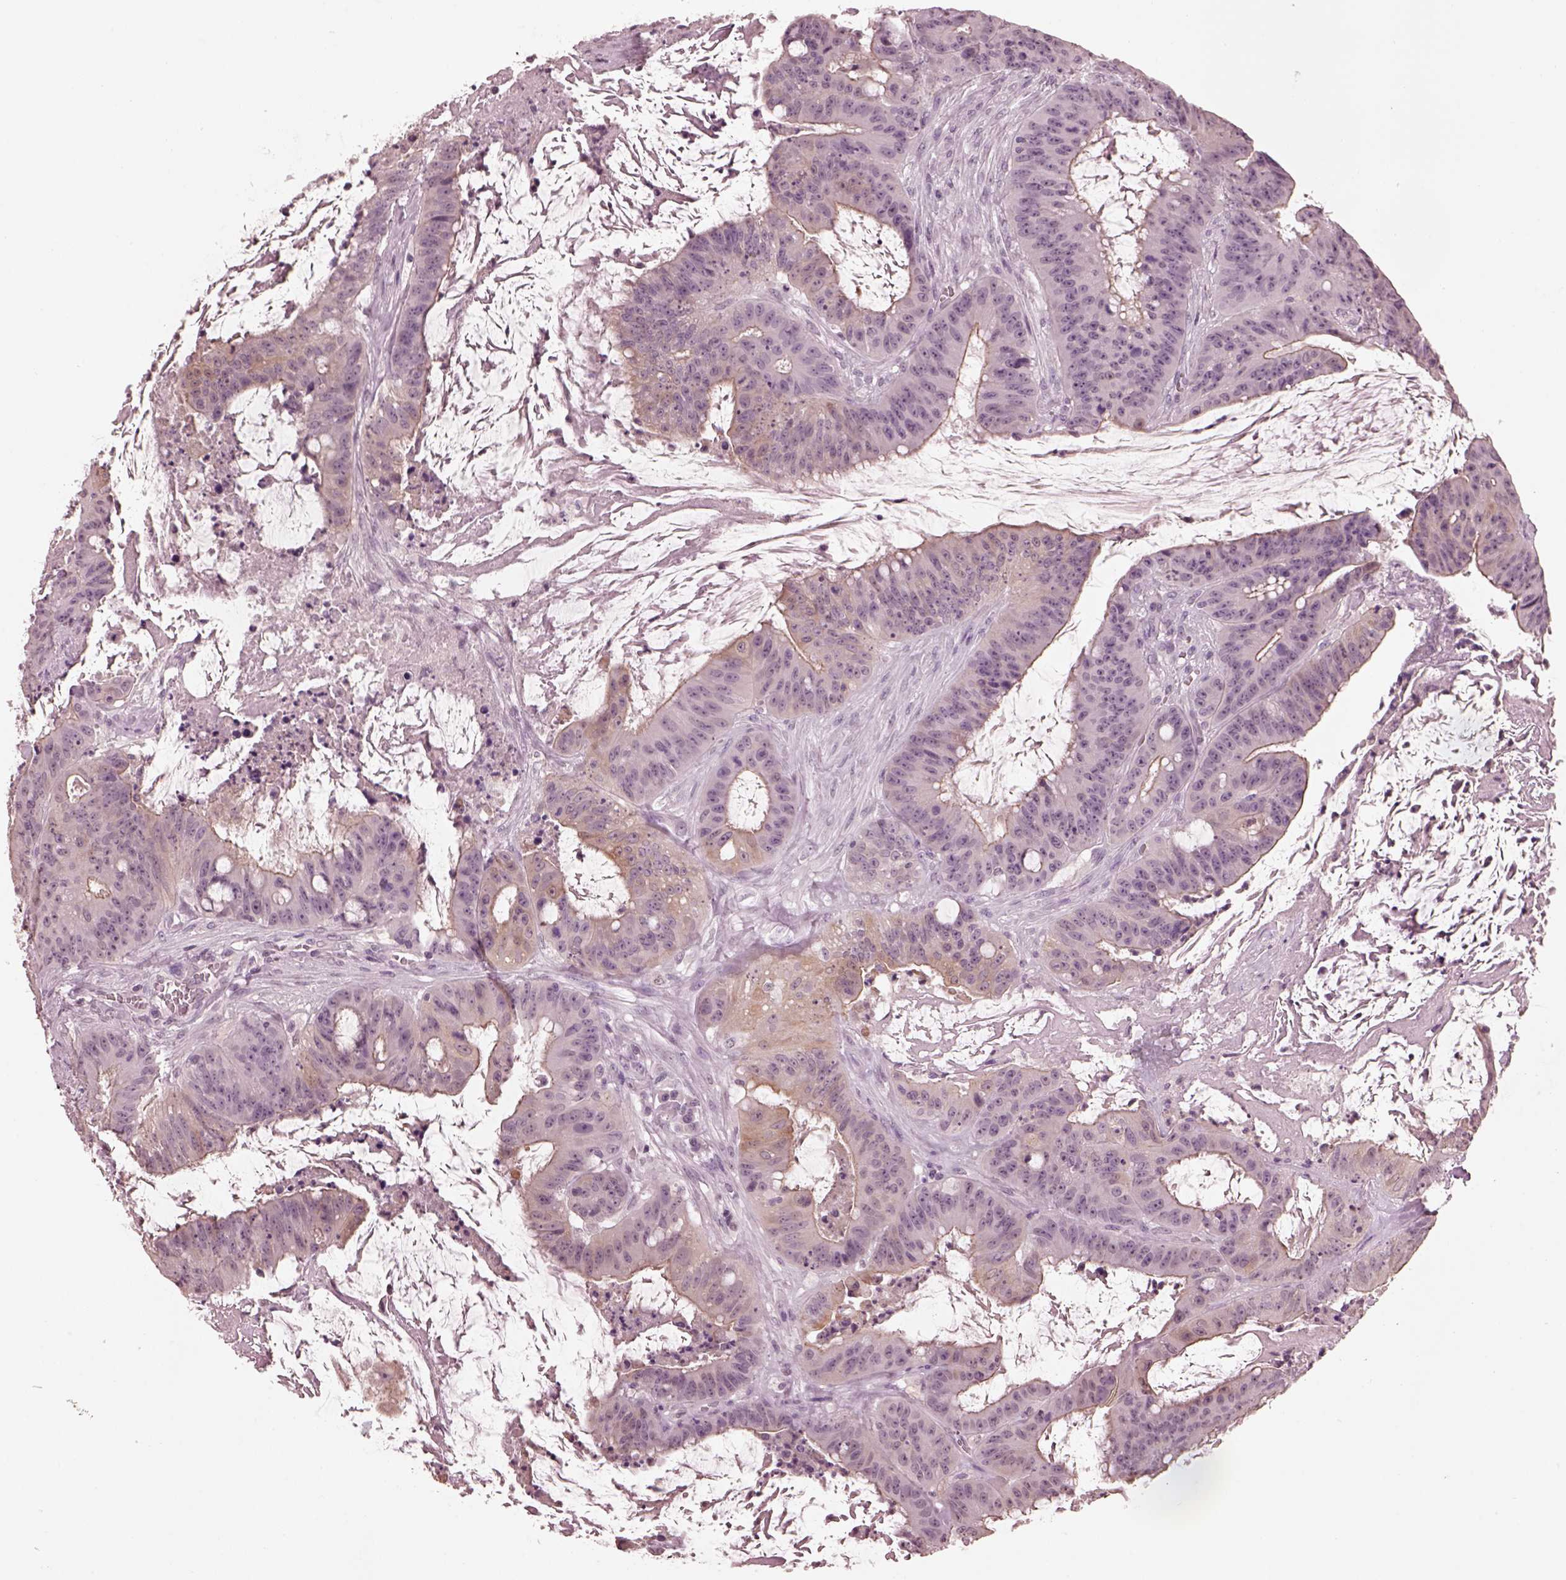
{"staining": {"intensity": "weak", "quantity": "<25%", "location": "cytoplasmic/membranous"}, "tissue": "colorectal cancer", "cell_type": "Tumor cells", "image_type": "cancer", "snomed": [{"axis": "morphology", "description": "Adenocarcinoma, NOS"}, {"axis": "topography", "description": "Colon"}], "caption": "This image is of adenocarcinoma (colorectal) stained with immunohistochemistry to label a protein in brown with the nuclei are counter-stained blue. There is no staining in tumor cells. (Brightfield microscopy of DAB (3,3'-diaminobenzidine) IHC at high magnification).", "gene": "TSKS", "patient": {"sex": "male", "age": 33}}